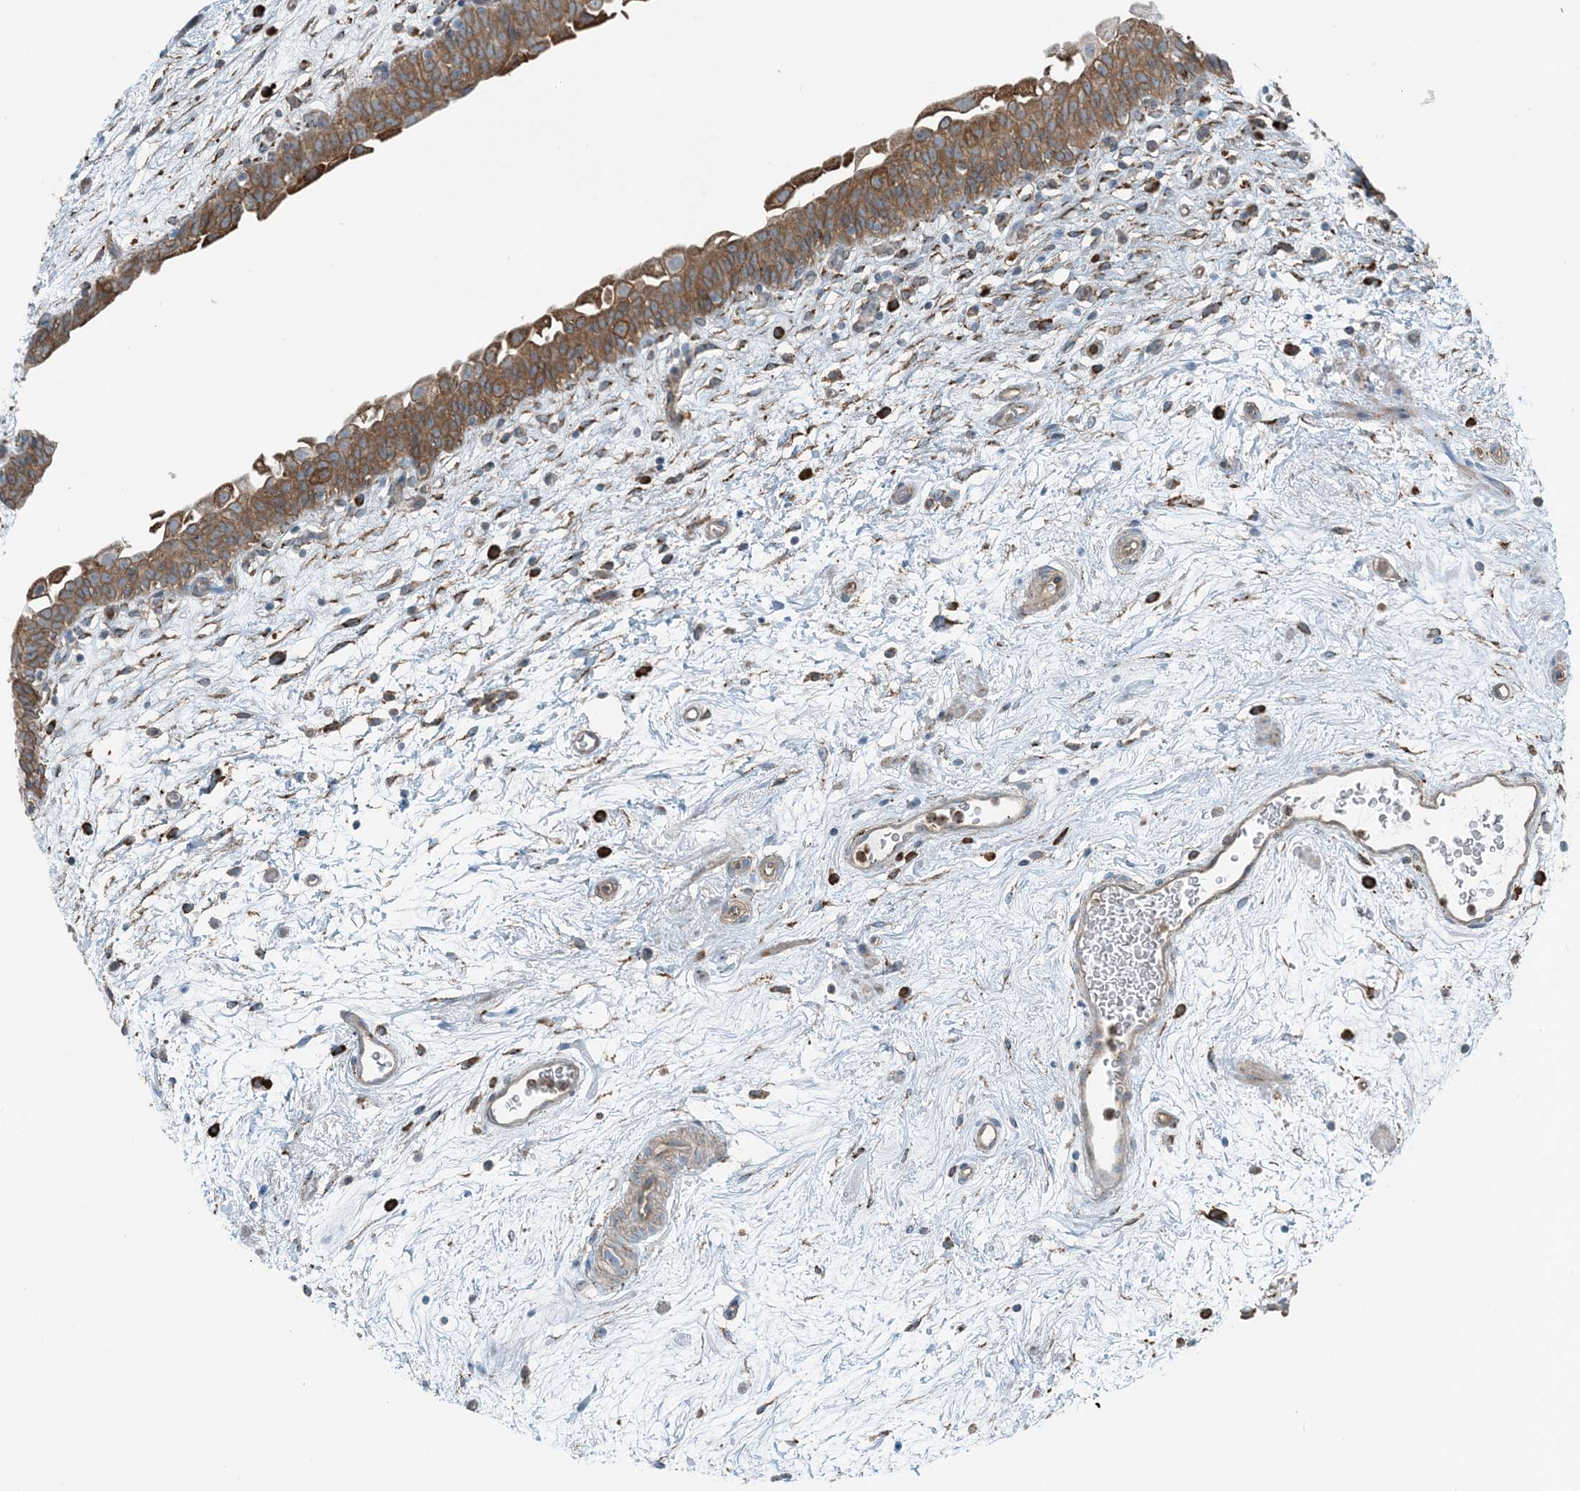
{"staining": {"intensity": "strong", "quantity": "25%-75%", "location": "cytoplasmic/membranous"}, "tissue": "urinary bladder", "cell_type": "Urothelial cells", "image_type": "normal", "snomed": [{"axis": "morphology", "description": "Normal tissue, NOS"}, {"axis": "topography", "description": "Urinary bladder"}], "caption": "Immunohistochemistry micrograph of normal urinary bladder: urinary bladder stained using immunohistochemistry displays high levels of strong protein expression localized specifically in the cytoplasmic/membranous of urothelial cells, appearing as a cytoplasmic/membranous brown color.", "gene": "CERKL", "patient": {"sex": "male", "age": 83}}